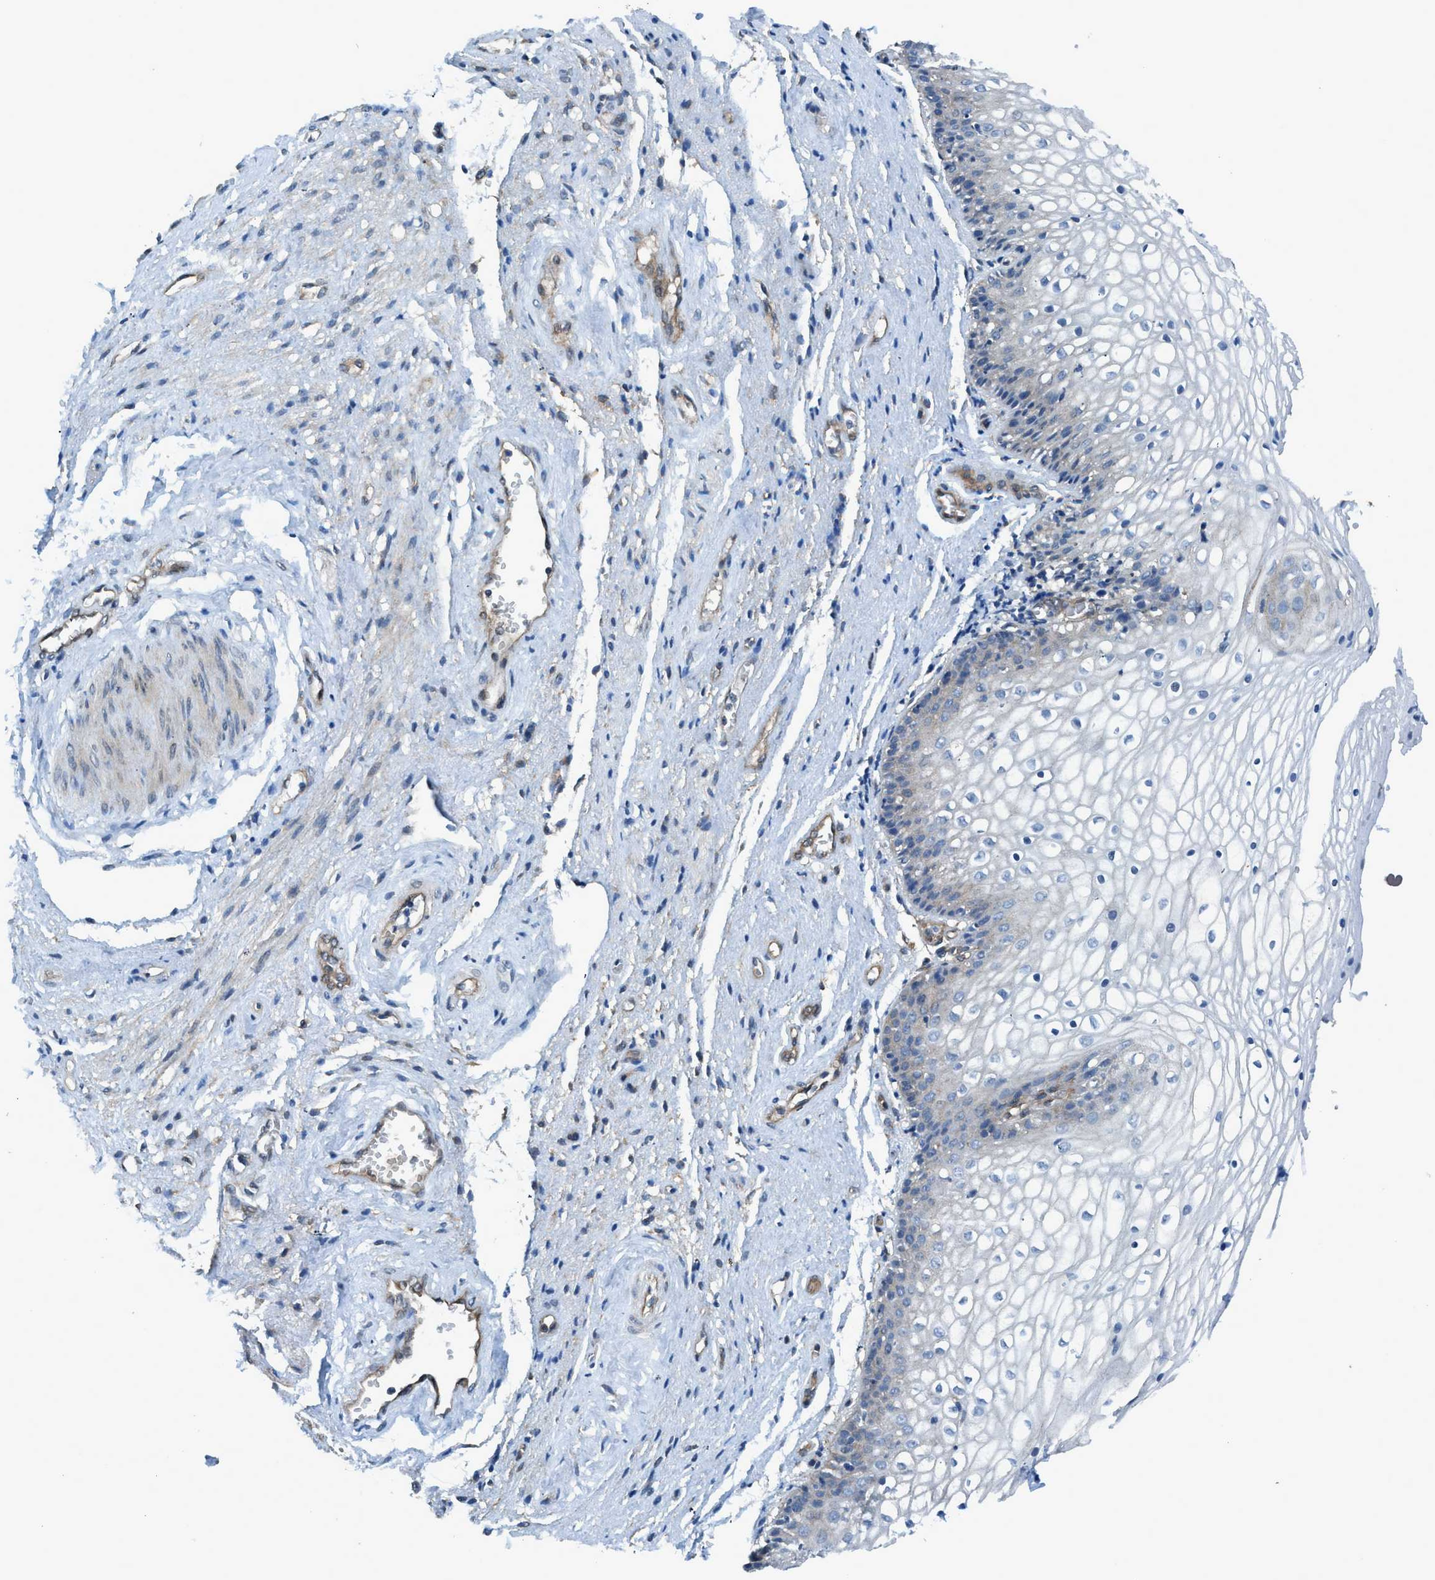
{"staining": {"intensity": "negative", "quantity": "none", "location": "none"}, "tissue": "vagina", "cell_type": "Squamous epithelial cells", "image_type": "normal", "snomed": [{"axis": "morphology", "description": "Normal tissue, NOS"}, {"axis": "topography", "description": "Vagina"}], "caption": "Immunohistochemical staining of benign human vagina exhibits no significant positivity in squamous epithelial cells. Brightfield microscopy of IHC stained with DAB (brown) and hematoxylin (blue), captured at high magnification.", "gene": "PRKN", "patient": {"sex": "female", "age": 34}}